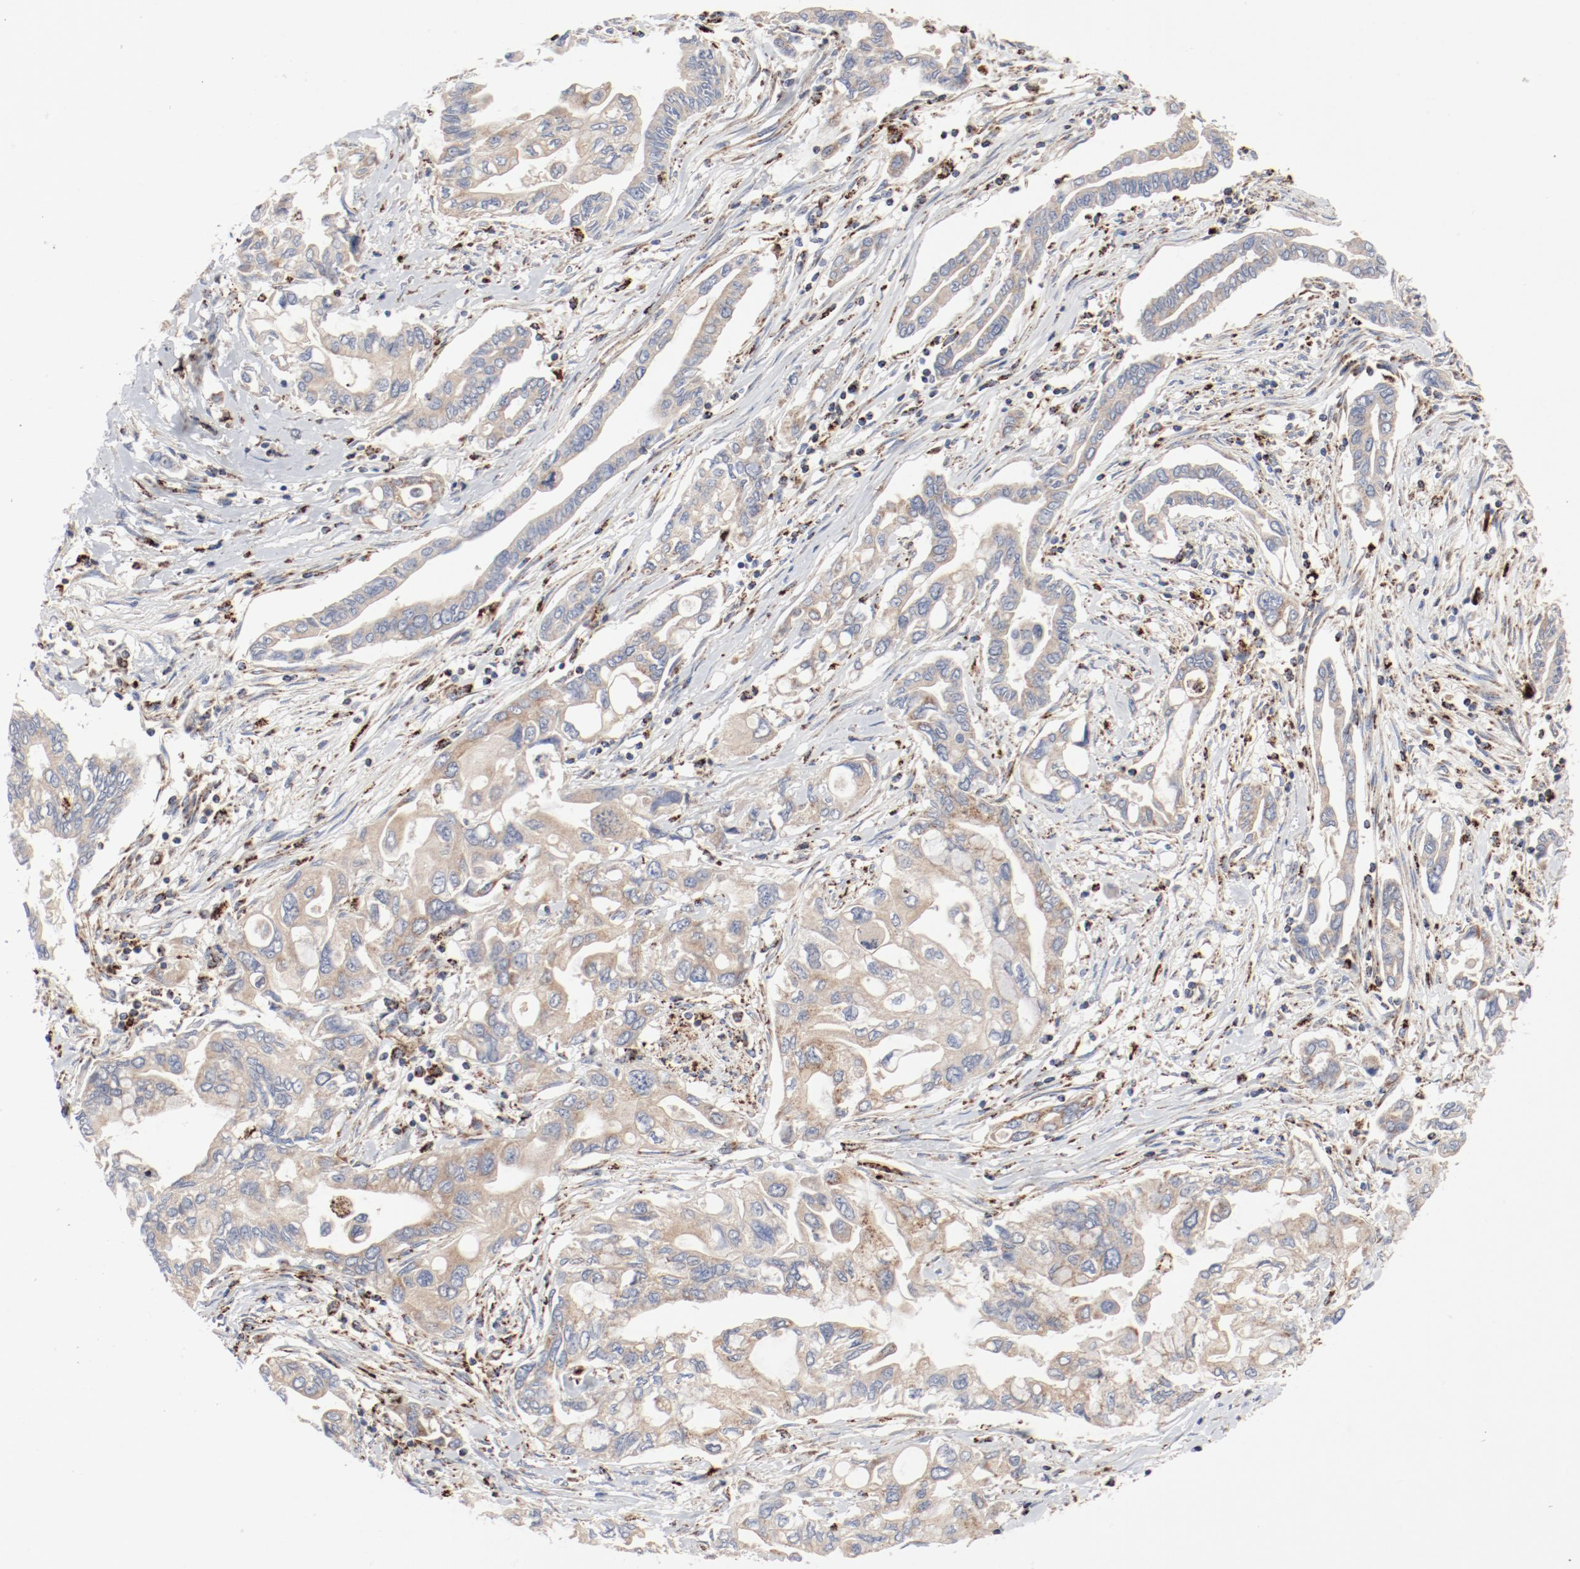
{"staining": {"intensity": "weak", "quantity": ">75%", "location": "cytoplasmic/membranous"}, "tissue": "pancreatic cancer", "cell_type": "Tumor cells", "image_type": "cancer", "snomed": [{"axis": "morphology", "description": "Adenocarcinoma, NOS"}, {"axis": "topography", "description": "Pancreas"}], "caption": "A brown stain highlights weak cytoplasmic/membranous staining of a protein in adenocarcinoma (pancreatic) tumor cells. The protein is shown in brown color, while the nuclei are stained blue.", "gene": "SETD3", "patient": {"sex": "female", "age": 57}}